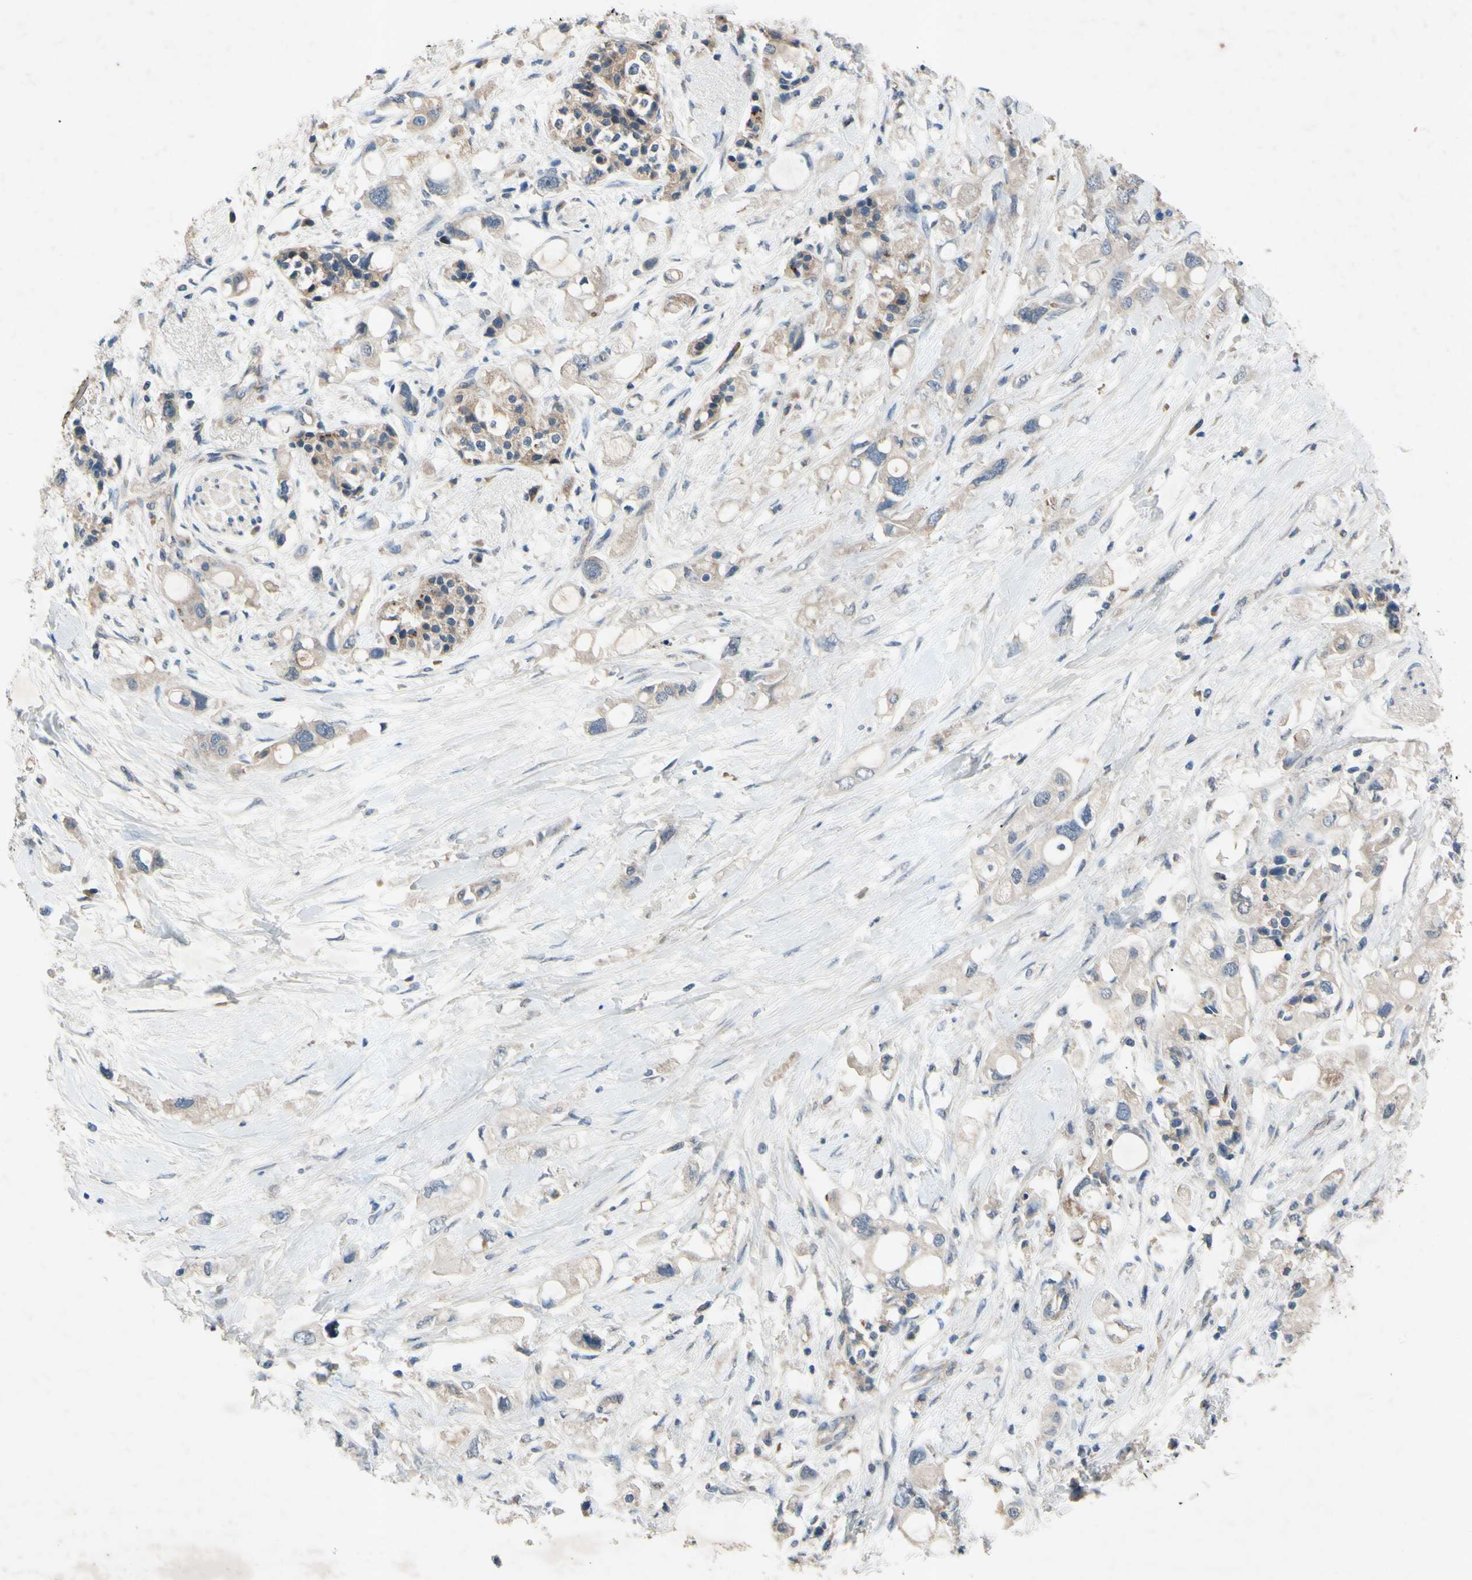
{"staining": {"intensity": "weak", "quantity": ">75%", "location": "cytoplasmic/membranous"}, "tissue": "pancreatic cancer", "cell_type": "Tumor cells", "image_type": "cancer", "snomed": [{"axis": "morphology", "description": "Adenocarcinoma, NOS"}, {"axis": "topography", "description": "Pancreas"}], "caption": "Human pancreatic cancer (adenocarcinoma) stained for a protein (brown) reveals weak cytoplasmic/membranous positive staining in approximately >75% of tumor cells.", "gene": "HILPDA", "patient": {"sex": "female", "age": 56}}